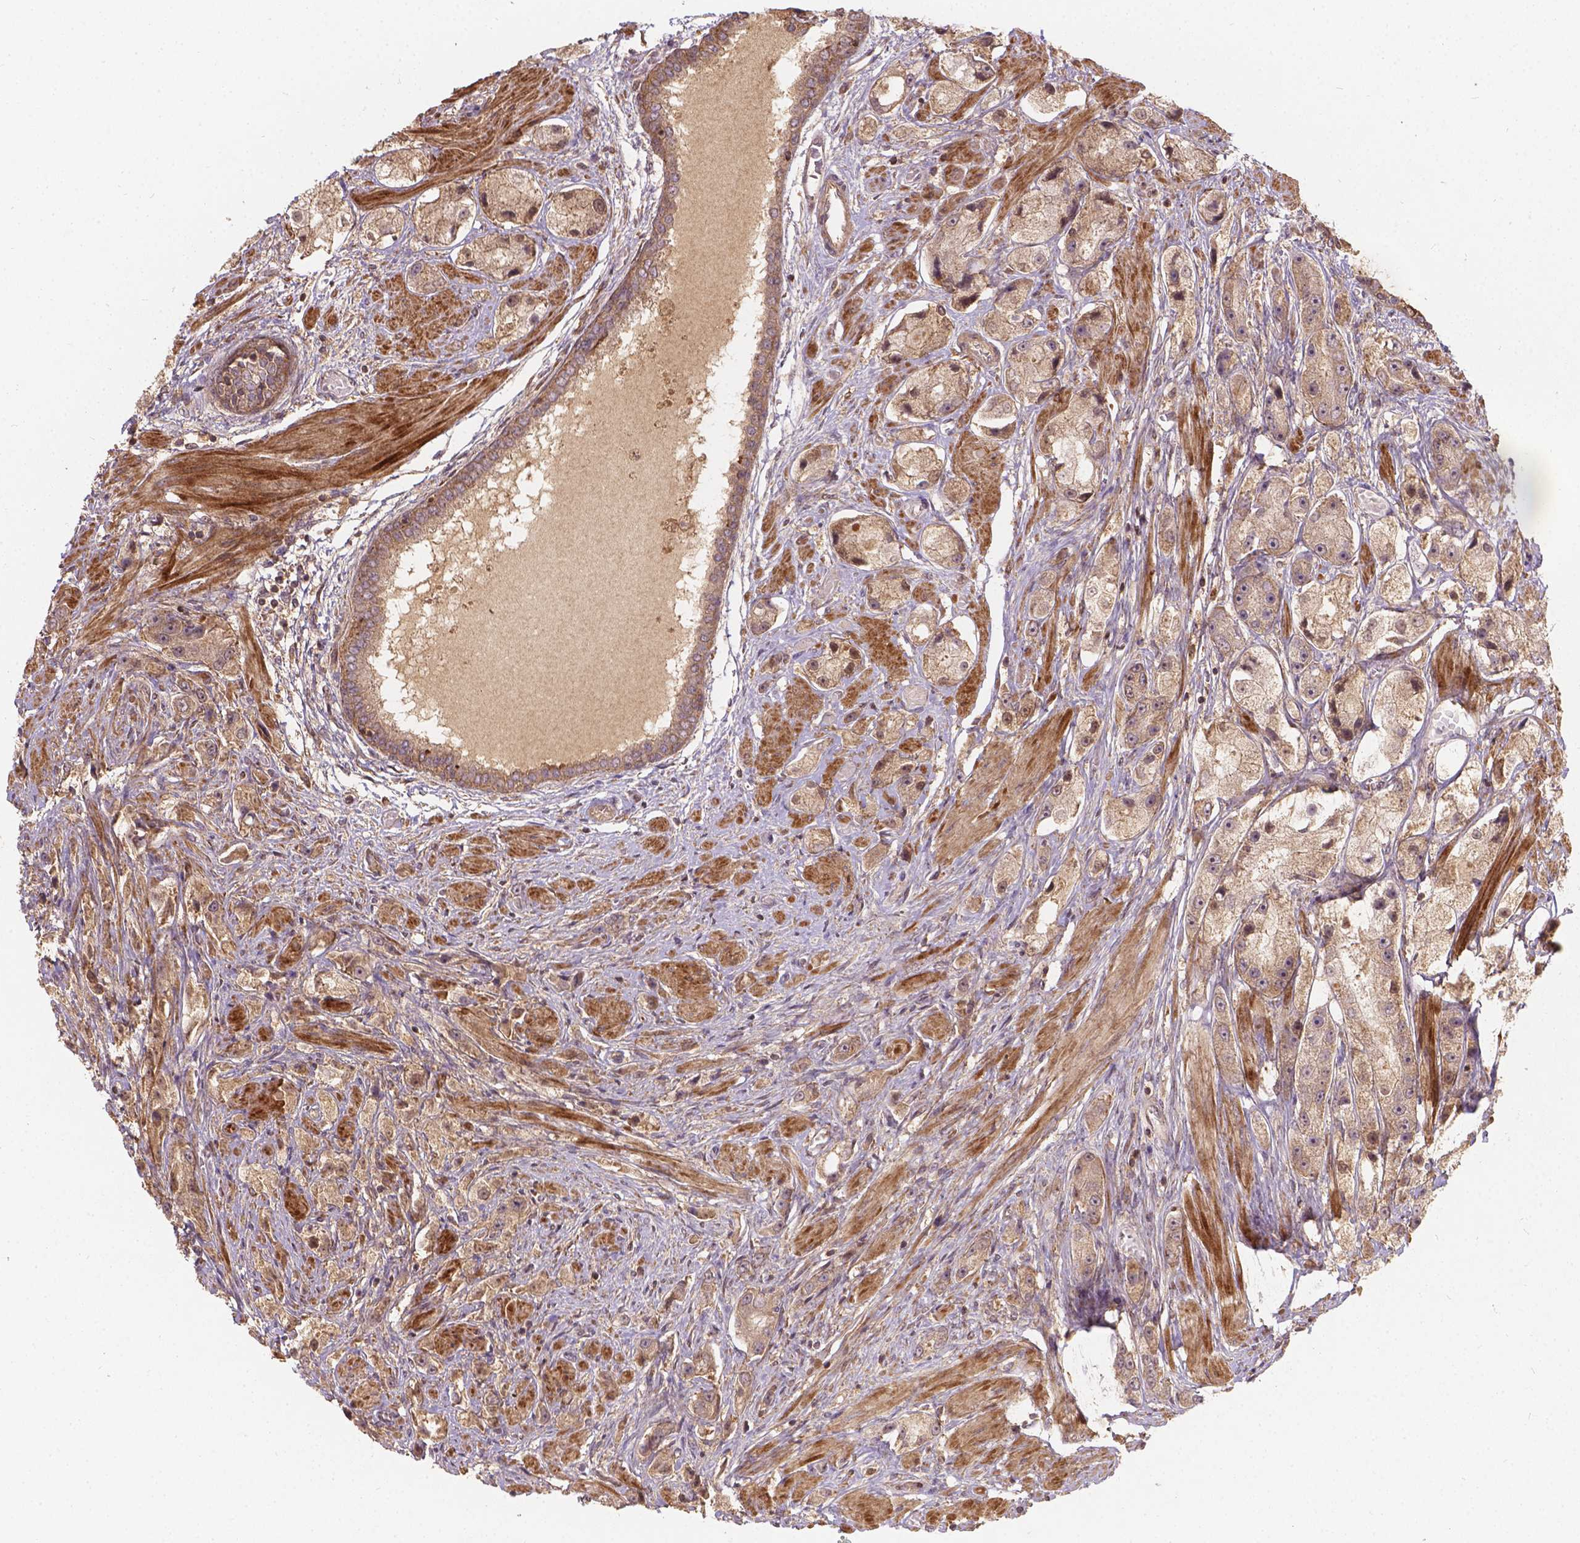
{"staining": {"intensity": "moderate", "quantity": ">75%", "location": "cytoplasmic/membranous"}, "tissue": "prostate cancer", "cell_type": "Tumor cells", "image_type": "cancer", "snomed": [{"axis": "morphology", "description": "Adenocarcinoma, High grade"}, {"axis": "topography", "description": "Prostate"}], "caption": "Human prostate cancer stained with a brown dye exhibits moderate cytoplasmic/membranous positive expression in approximately >75% of tumor cells.", "gene": "XPR1", "patient": {"sex": "male", "age": 67}}